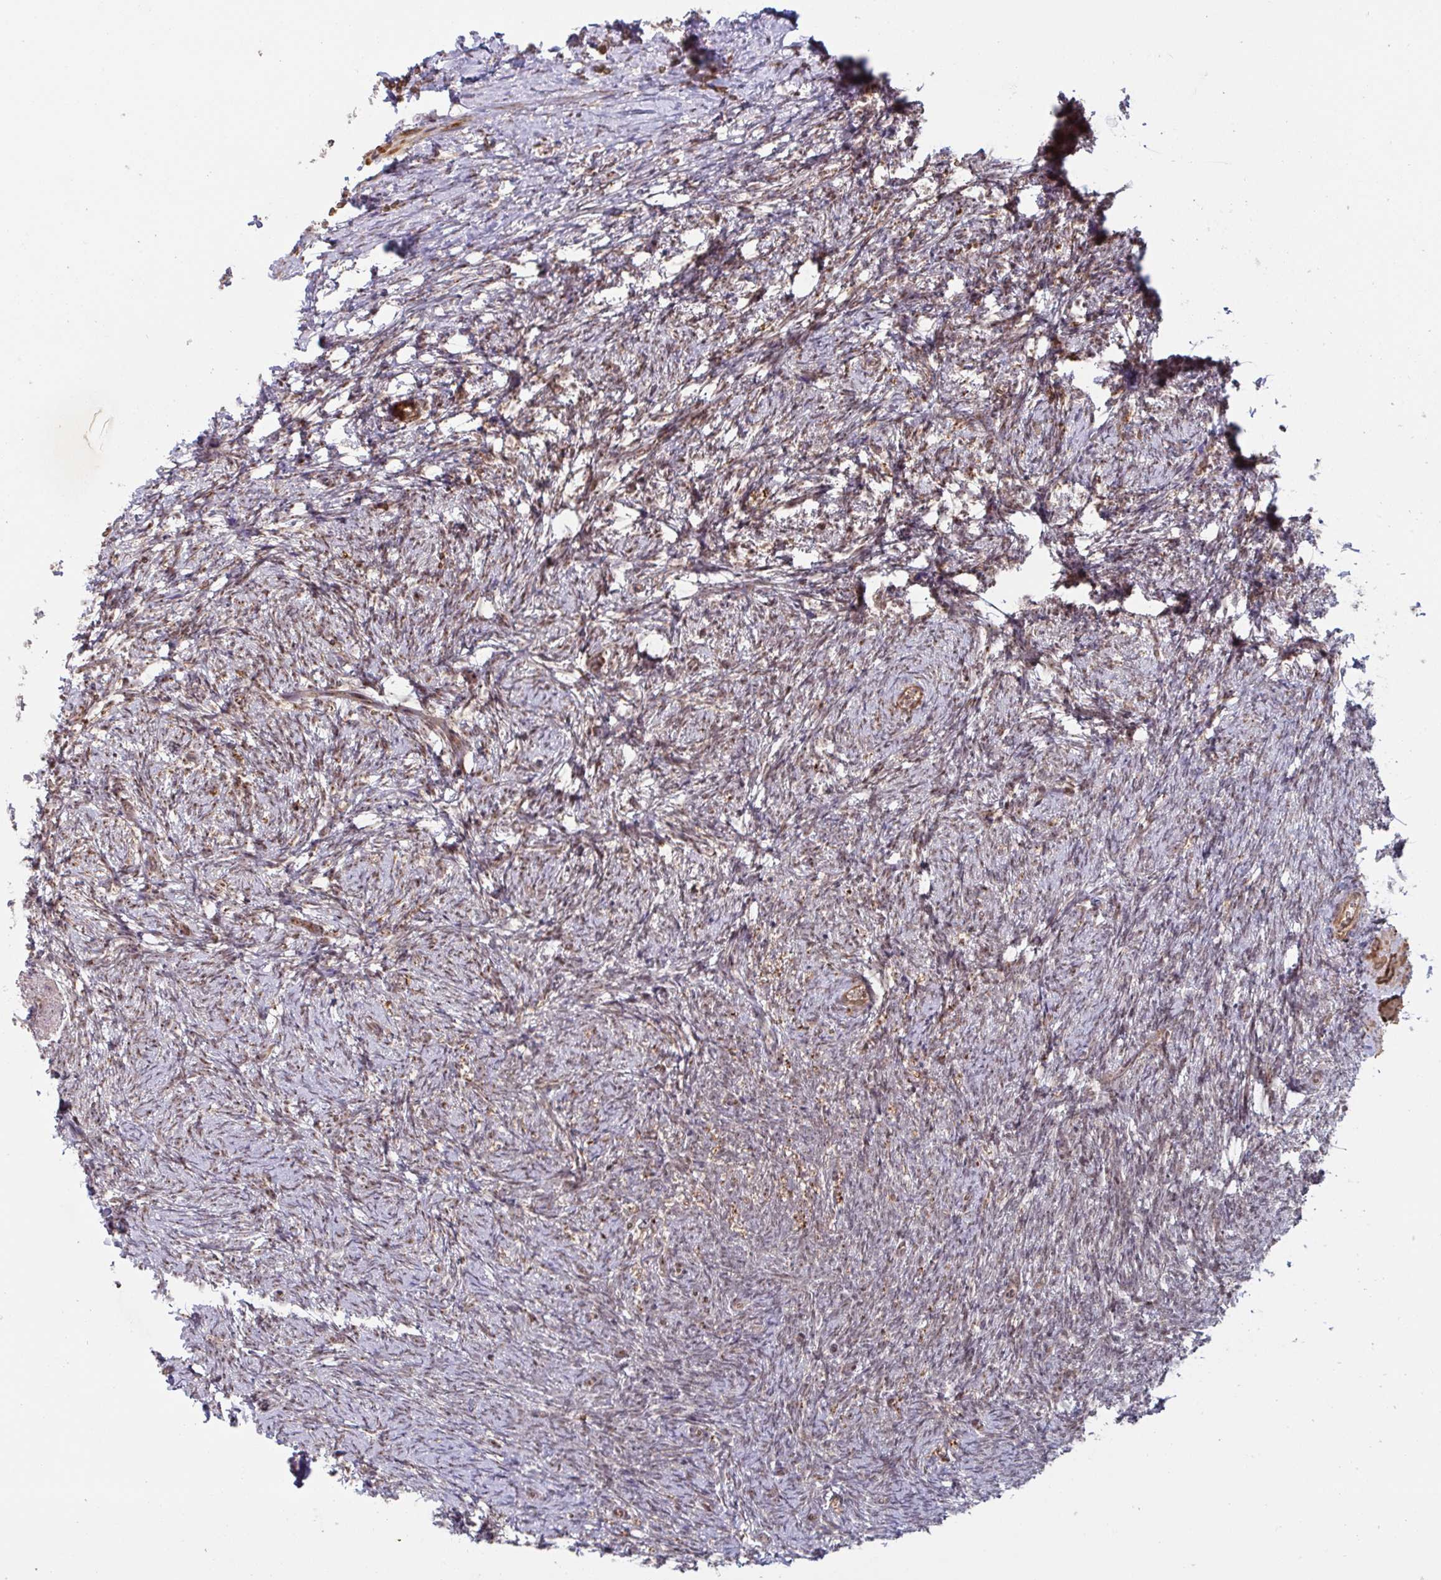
{"staining": {"intensity": "strong", "quantity": ">75%", "location": "cytoplasmic/membranous"}, "tissue": "ovary", "cell_type": "Follicle cells", "image_type": "normal", "snomed": [{"axis": "morphology", "description": "Normal tissue, NOS"}, {"axis": "topography", "description": "Ovary"}], "caption": "High-magnification brightfield microscopy of benign ovary stained with DAB (3,3'-diaminobenzidine) (brown) and counterstained with hematoxylin (blue). follicle cells exhibit strong cytoplasmic/membranous expression is appreciated in about>75% of cells.", "gene": "NLRP13", "patient": {"sex": "female", "age": 41}}